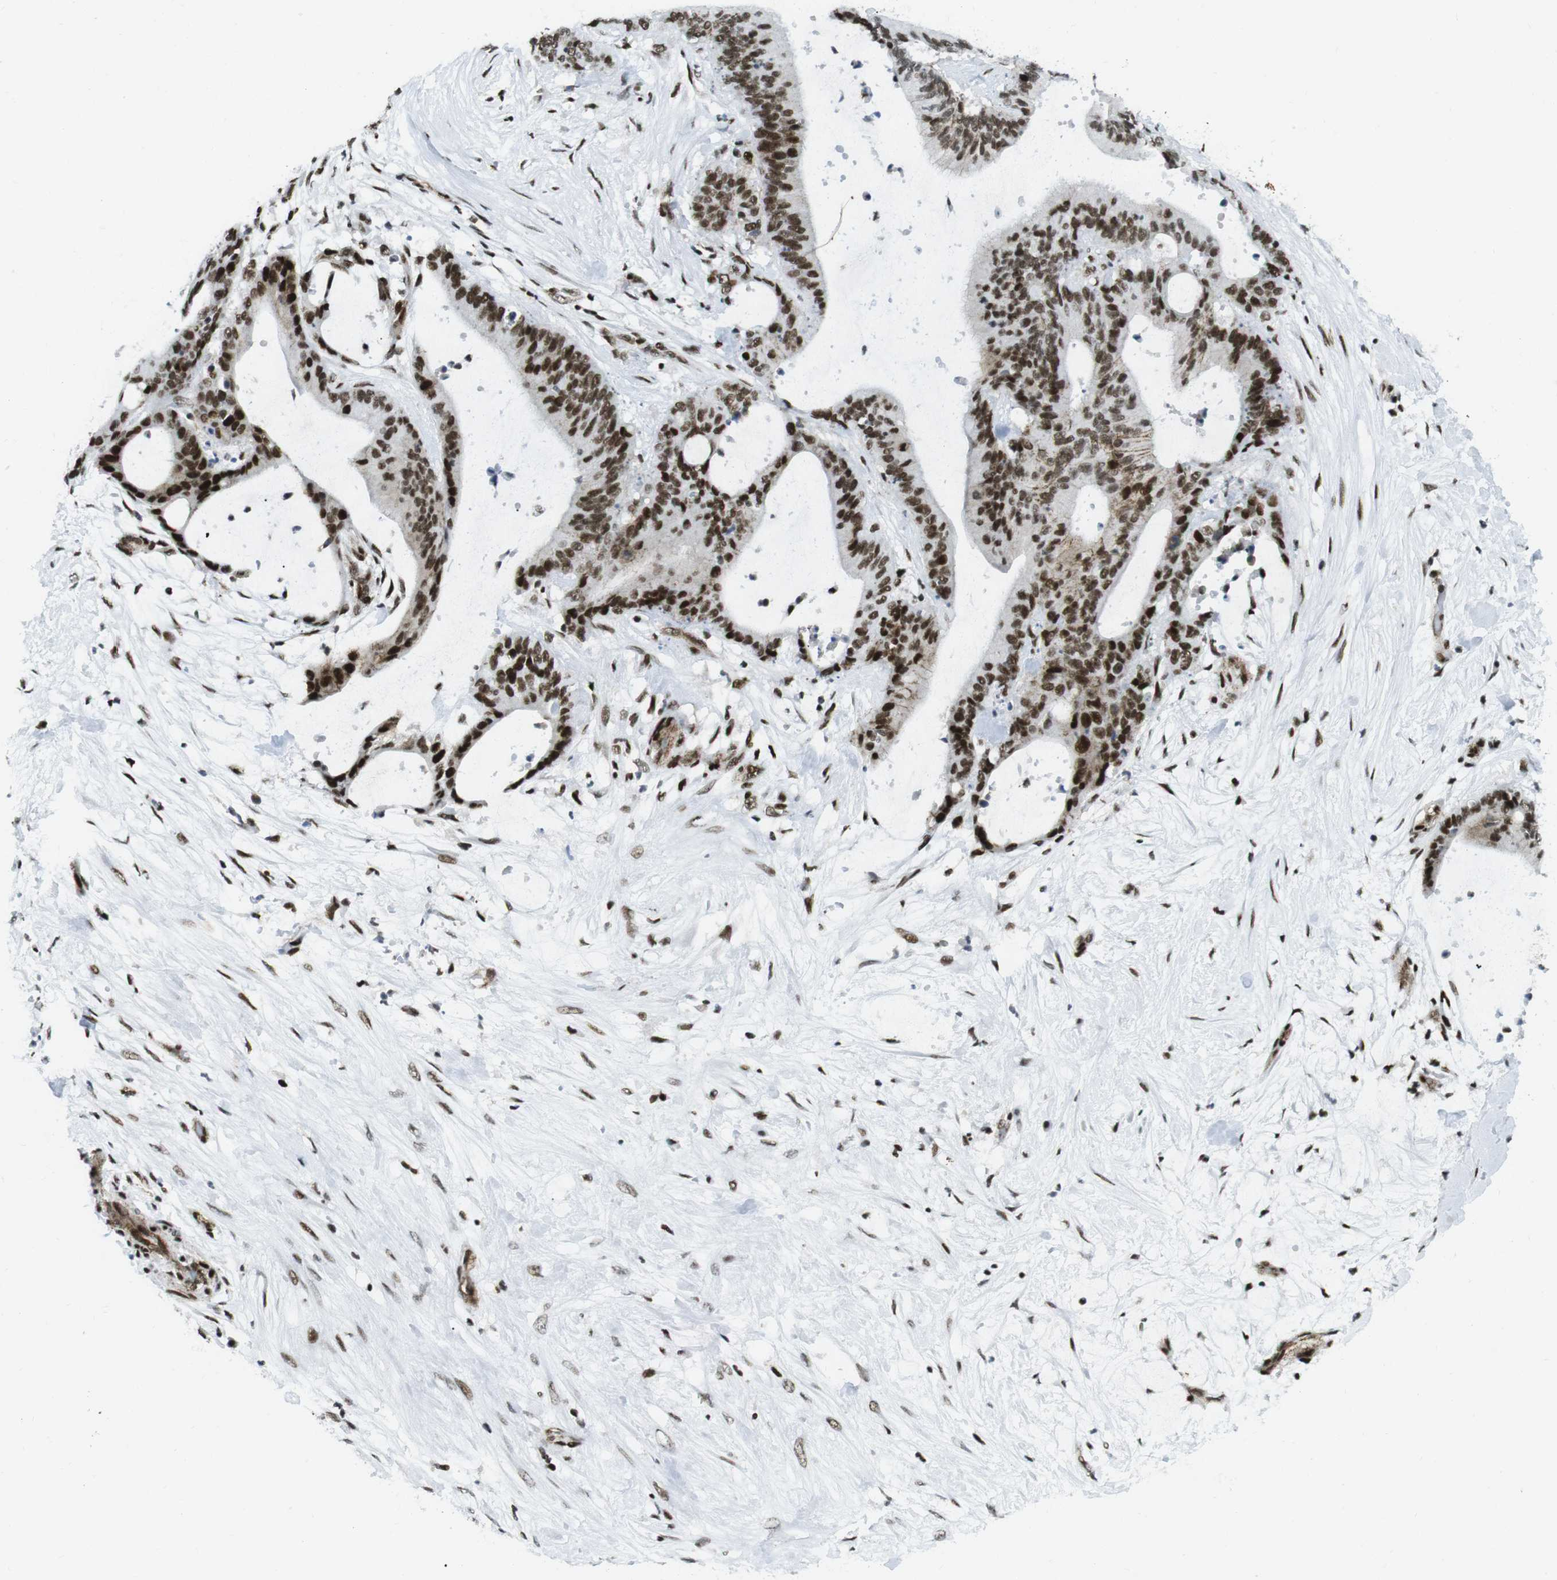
{"staining": {"intensity": "strong", "quantity": ">75%", "location": "nuclear"}, "tissue": "liver cancer", "cell_type": "Tumor cells", "image_type": "cancer", "snomed": [{"axis": "morphology", "description": "Cholangiocarcinoma"}, {"axis": "topography", "description": "Liver"}], "caption": "A photomicrograph of human liver cancer (cholangiocarcinoma) stained for a protein displays strong nuclear brown staining in tumor cells. Nuclei are stained in blue.", "gene": "ARID1A", "patient": {"sex": "female", "age": 73}}